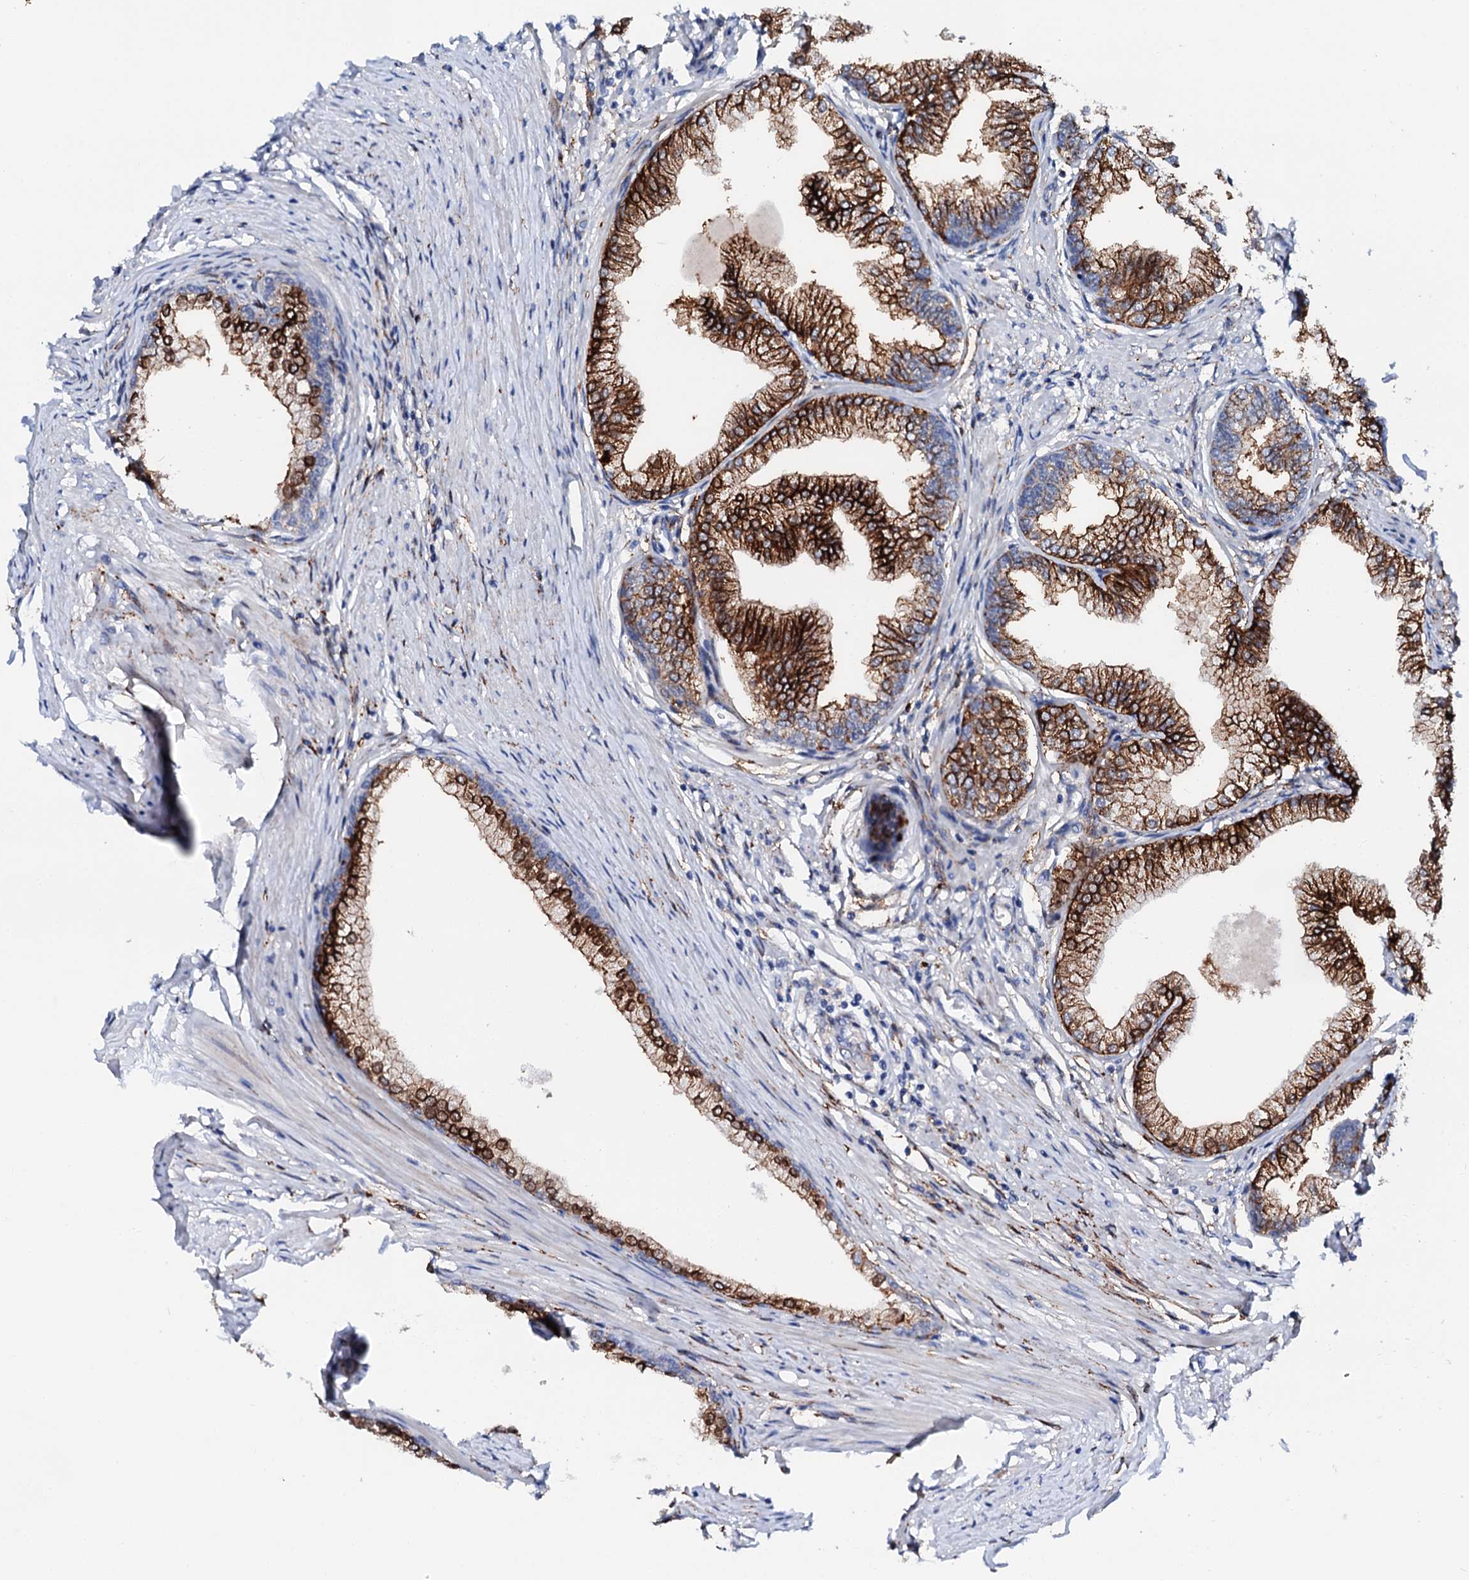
{"staining": {"intensity": "strong", "quantity": ">75%", "location": "cytoplasmic/membranous"}, "tissue": "prostate", "cell_type": "Glandular cells", "image_type": "normal", "snomed": [{"axis": "morphology", "description": "Normal tissue, NOS"}, {"axis": "morphology", "description": "Urothelial carcinoma, Low grade"}, {"axis": "topography", "description": "Urinary bladder"}, {"axis": "topography", "description": "Prostate"}], "caption": "There is high levels of strong cytoplasmic/membranous expression in glandular cells of benign prostate, as demonstrated by immunohistochemical staining (brown color).", "gene": "MED13L", "patient": {"sex": "male", "age": 60}}